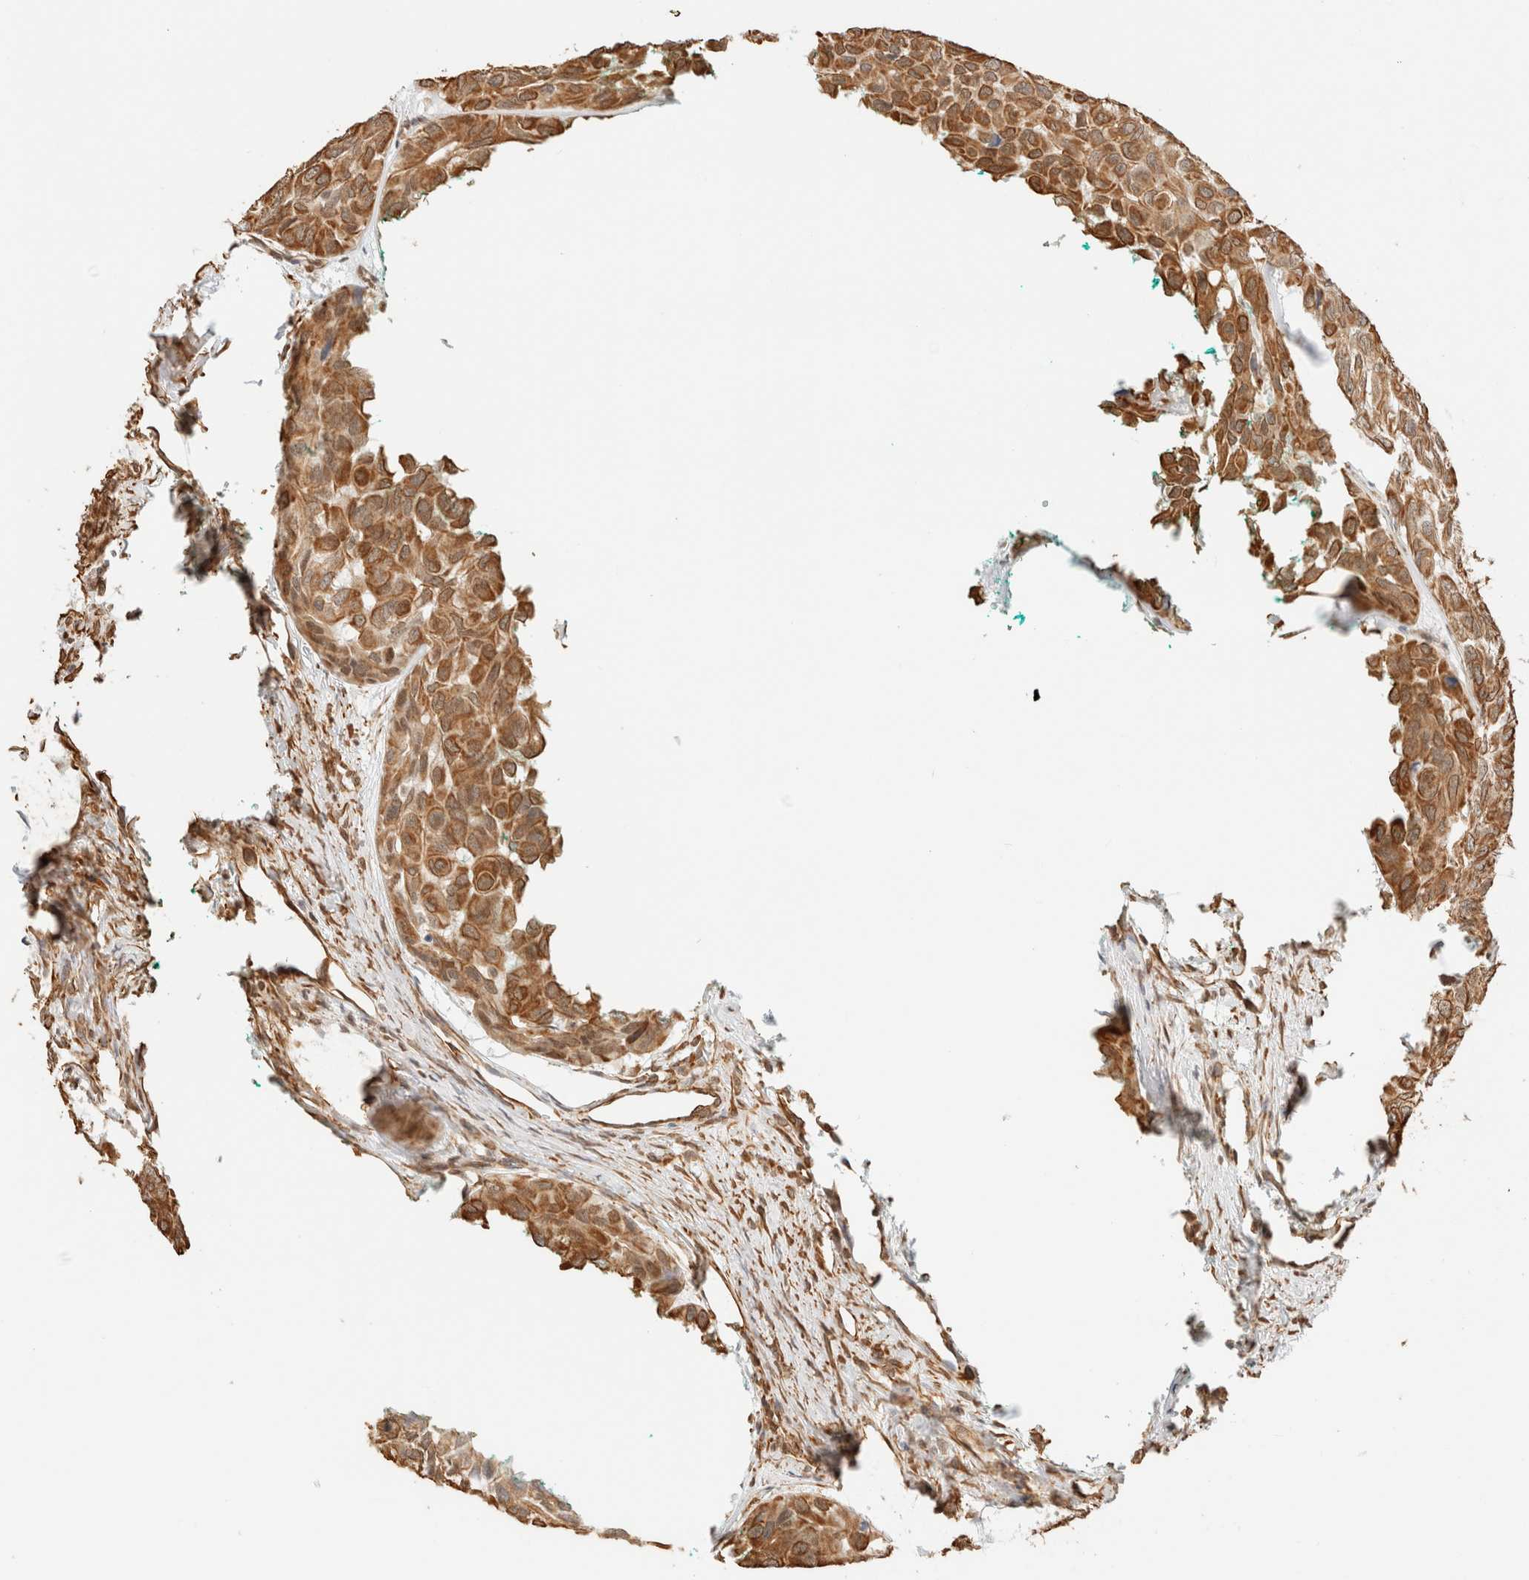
{"staining": {"intensity": "strong", "quantity": ">75%", "location": "cytoplasmic/membranous"}, "tissue": "head and neck cancer", "cell_type": "Tumor cells", "image_type": "cancer", "snomed": [{"axis": "morphology", "description": "Adenocarcinoma, NOS"}, {"axis": "topography", "description": "Salivary gland, NOS"}, {"axis": "topography", "description": "Head-Neck"}], "caption": "Protein expression analysis of human head and neck cancer (adenocarcinoma) reveals strong cytoplasmic/membranous positivity in about >75% of tumor cells.", "gene": "ARID5A", "patient": {"sex": "female", "age": 76}}